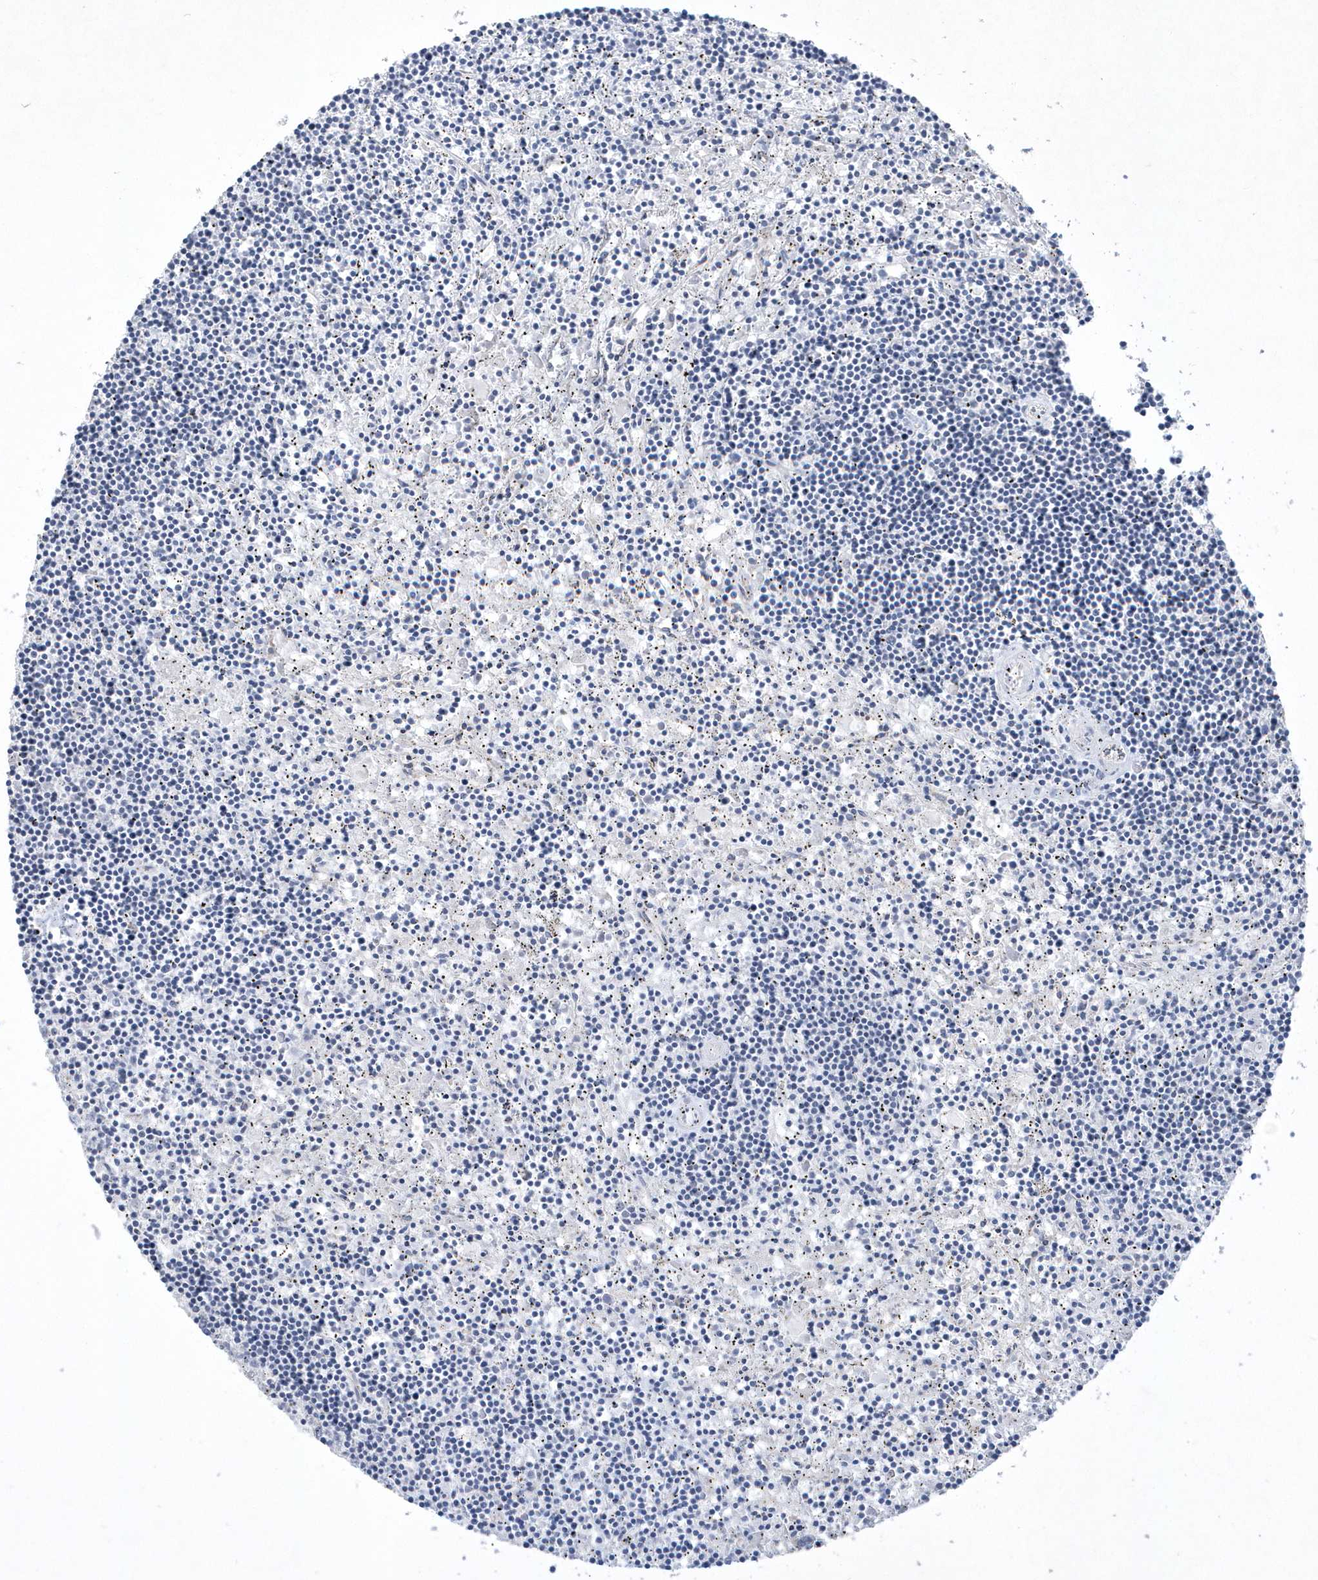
{"staining": {"intensity": "negative", "quantity": "none", "location": "none"}, "tissue": "lymphoma", "cell_type": "Tumor cells", "image_type": "cancer", "snomed": [{"axis": "morphology", "description": "Malignant lymphoma, non-Hodgkin's type, Low grade"}, {"axis": "topography", "description": "Spleen"}], "caption": "Tumor cells are negative for brown protein staining in lymphoma. Nuclei are stained in blue.", "gene": "DGAT1", "patient": {"sex": "male", "age": 76}}